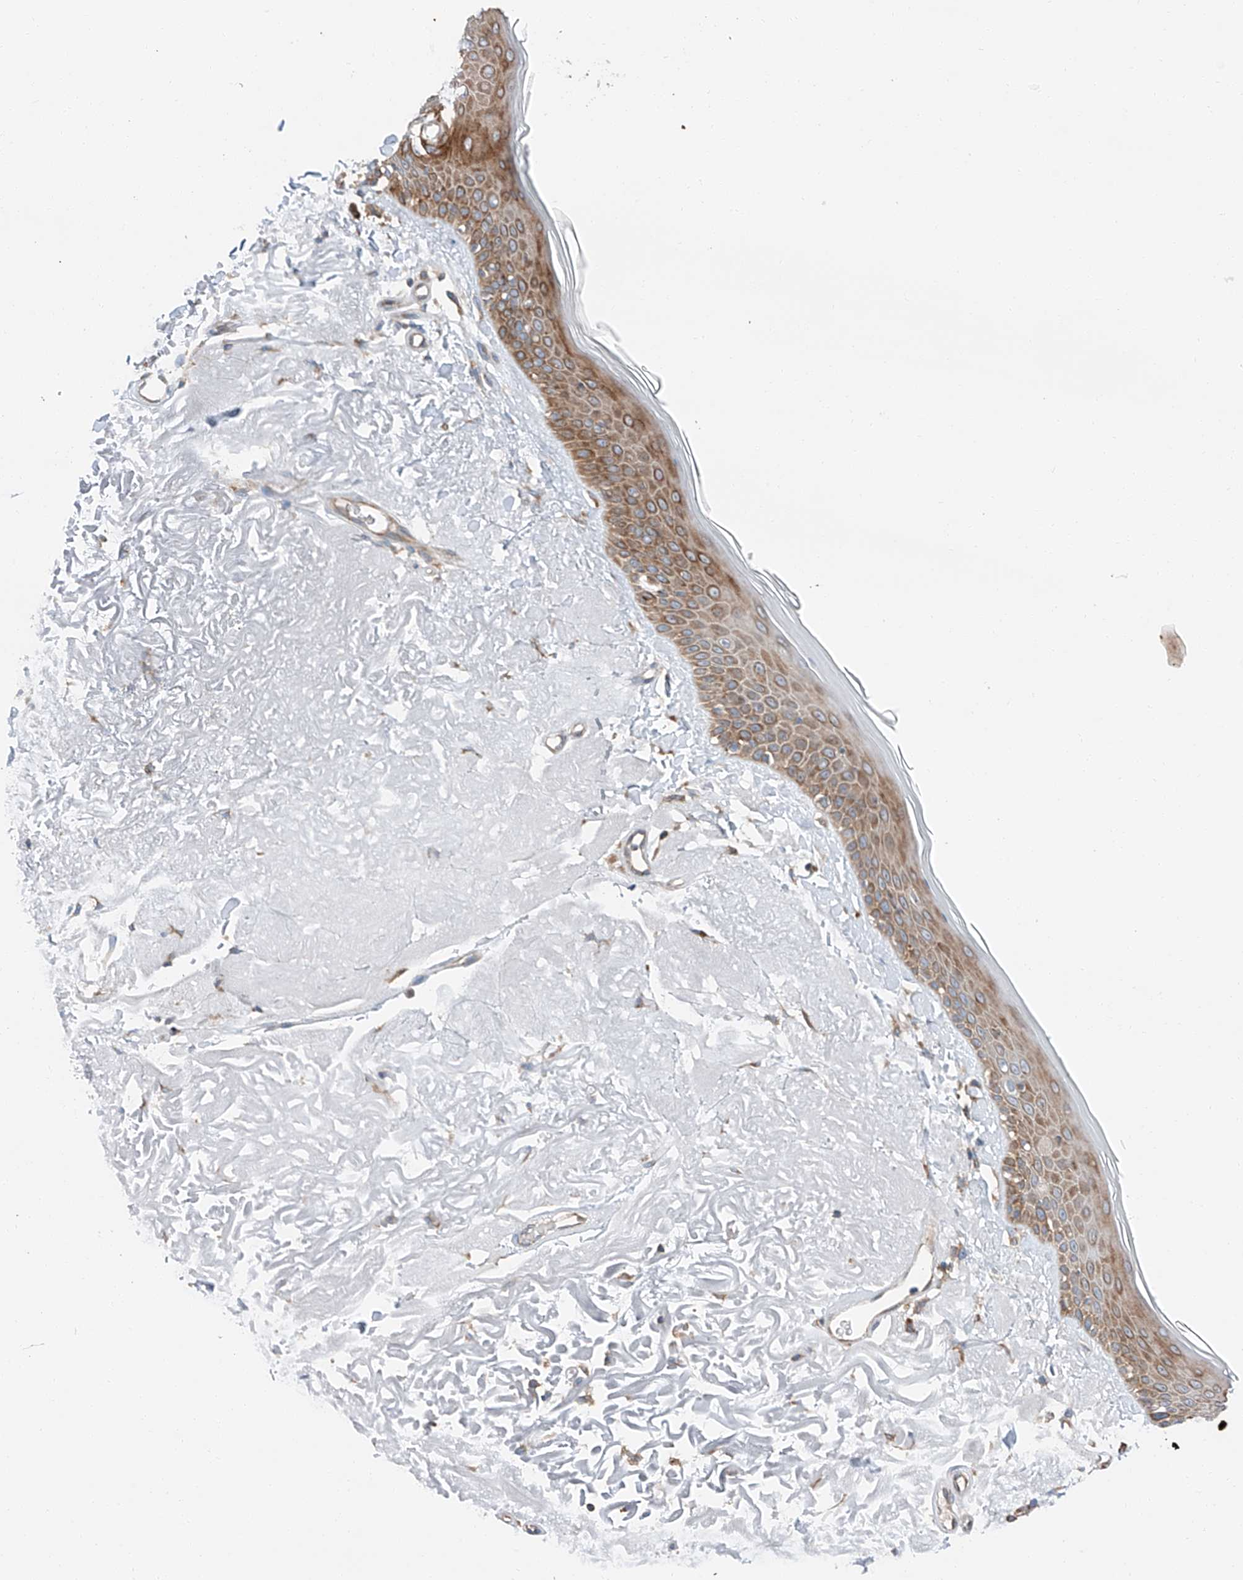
{"staining": {"intensity": "moderate", "quantity": ">75%", "location": "cytoplasmic/membranous"}, "tissue": "skin", "cell_type": "Fibroblasts", "image_type": "normal", "snomed": [{"axis": "morphology", "description": "Normal tissue, NOS"}, {"axis": "topography", "description": "Skin"}, {"axis": "topography", "description": "Skeletal muscle"}], "caption": "Immunohistochemical staining of benign skin demonstrates medium levels of moderate cytoplasmic/membranous positivity in approximately >75% of fibroblasts.", "gene": "ZC3H15", "patient": {"sex": "male", "age": 83}}